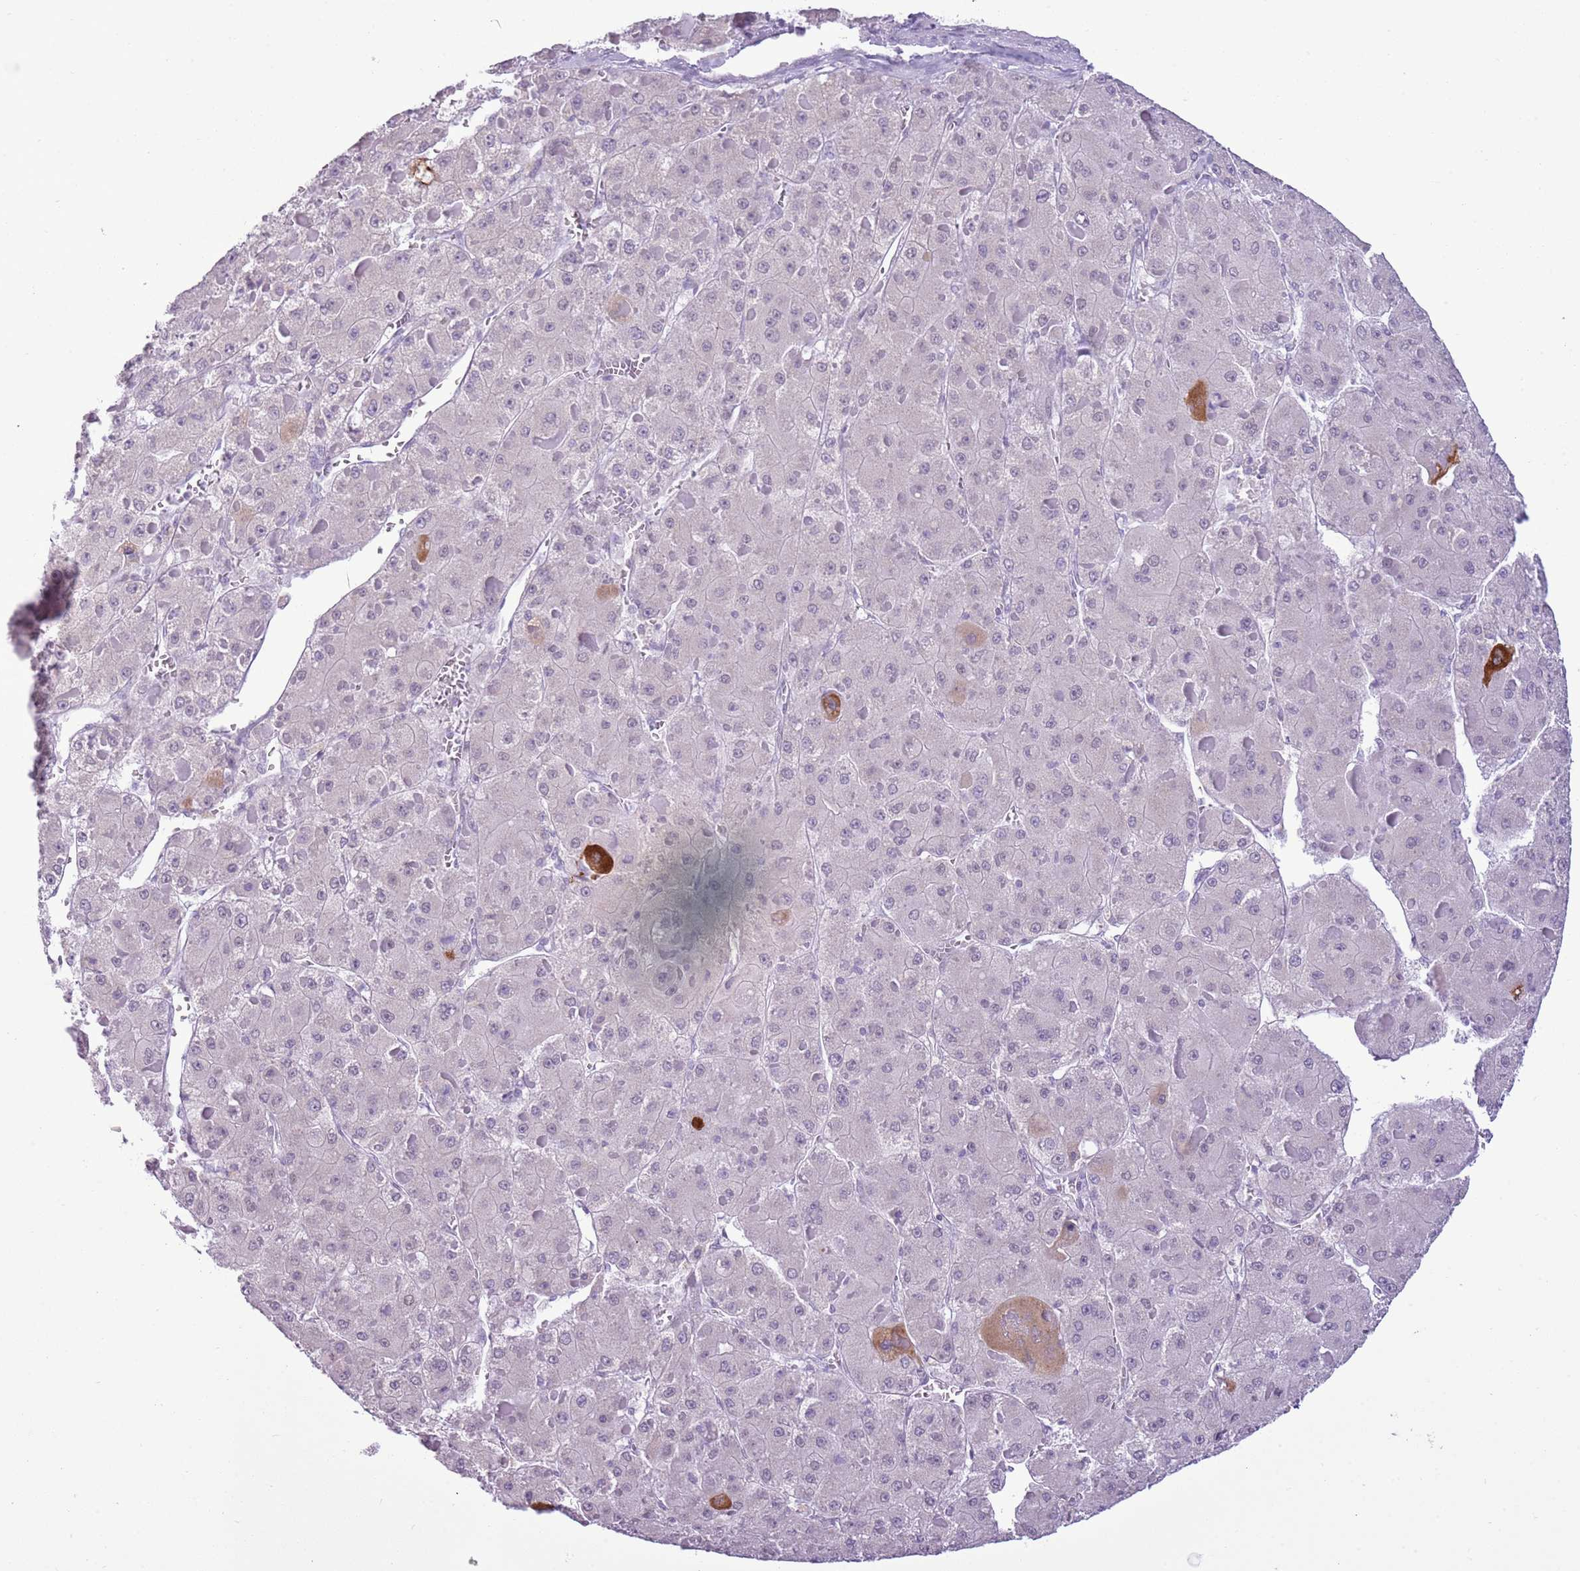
{"staining": {"intensity": "negative", "quantity": "none", "location": "none"}, "tissue": "liver cancer", "cell_type": "Tumor cells", "image_type": "cancer", "snomed": [{"axis": "morphology", "description": "Carcinoma, Hepatocellular, NOS"}, {"axis": "topography", "description": "Liver"}], "caption": "There is no significant expression in tumor cells of liver cancer (hepatocellular carcinoma). The staining is performed using DAB brown chromogen with nuclei counter-stained in using hematoxylin.", "gene": "RPL3L", "patient": {"sex": "female", "age": 73}}